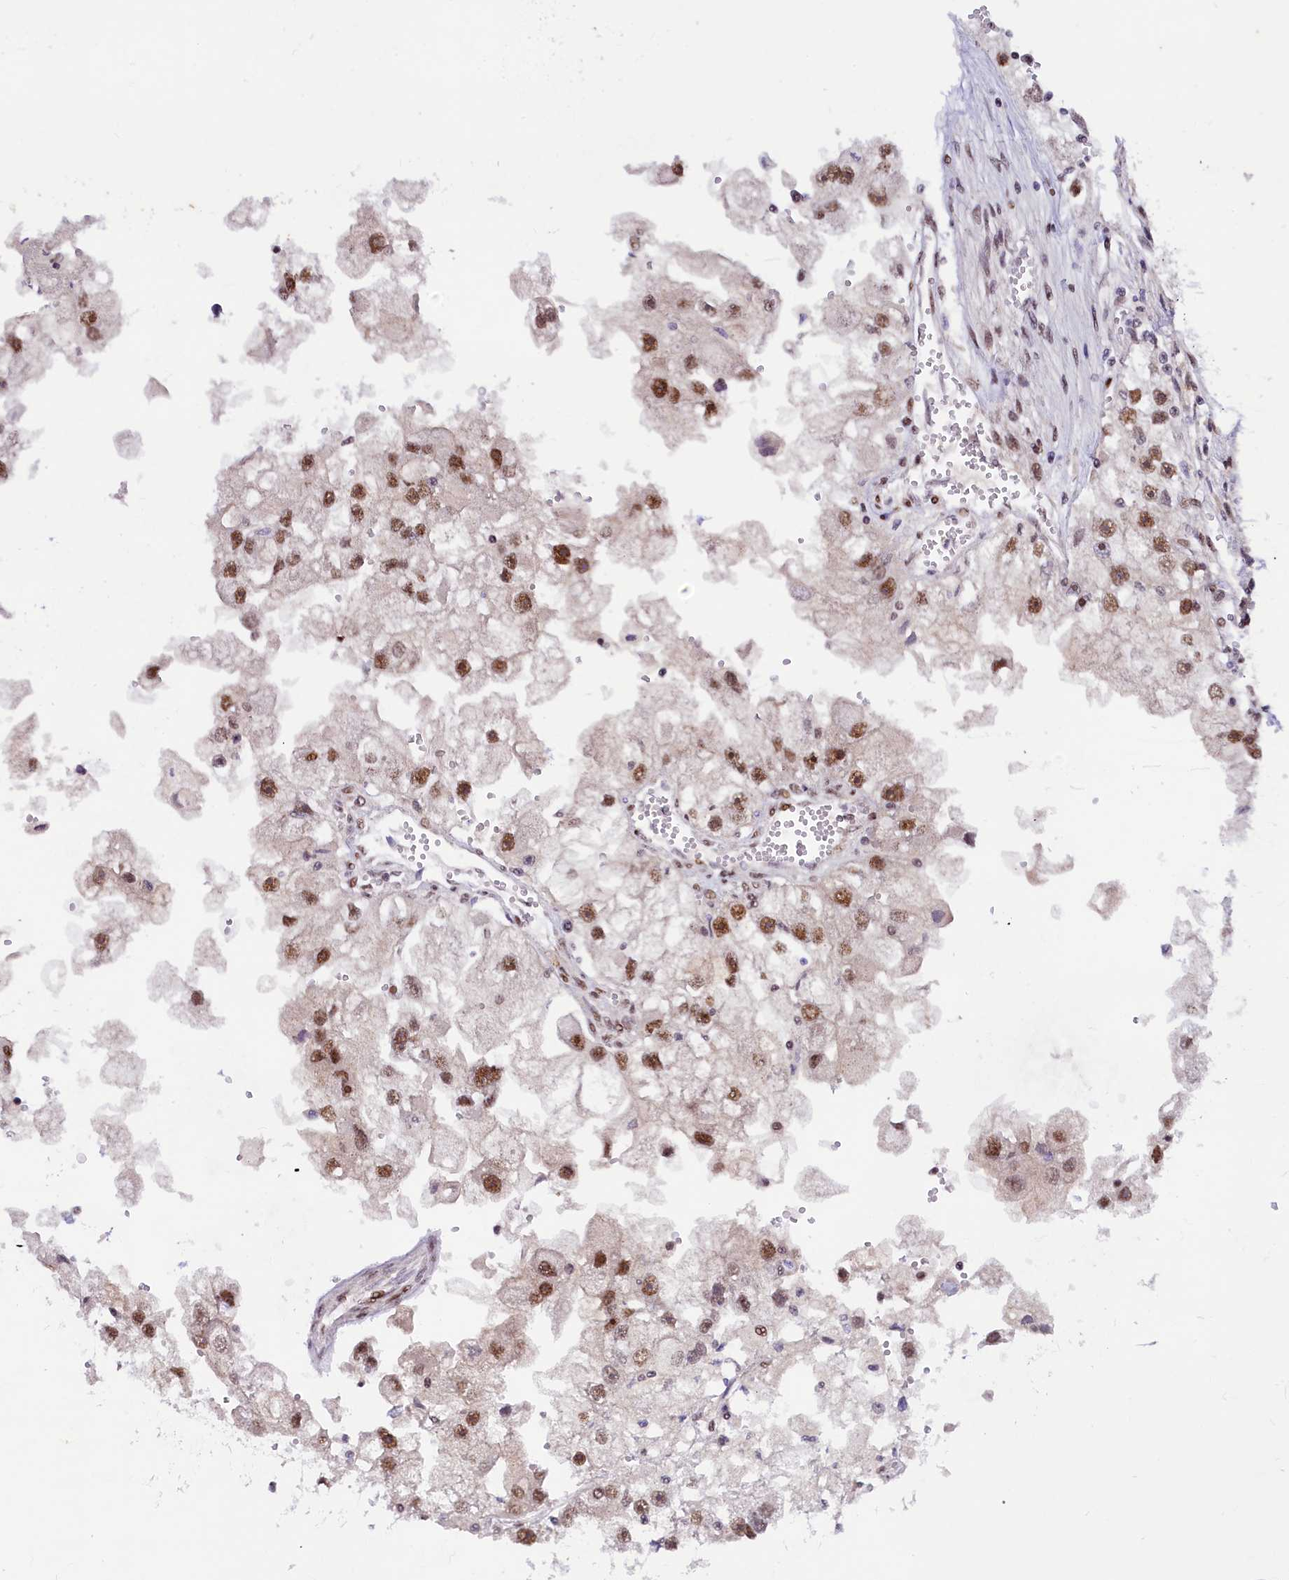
{"staining": {"intensity": "moderate", "quantity": ">75%", "location": "nuclear"}, "tissue": "renal cancer", "cell_type": "Tumor cells", "image_type": "cancer", "snomed": [{"axis": "morphology", "description": "Adenocarcinoma, NOS"}, {"axis": "topography", "description": "Kidney"}], "caption": "Immunohistochemical staining of renal adenocarcinoma shows medium levels of moderate nuclear positivity in approximately >75% of tumor cells.", "gene": "ANKS3", "patient": {"sex": "male", "age": 63}}